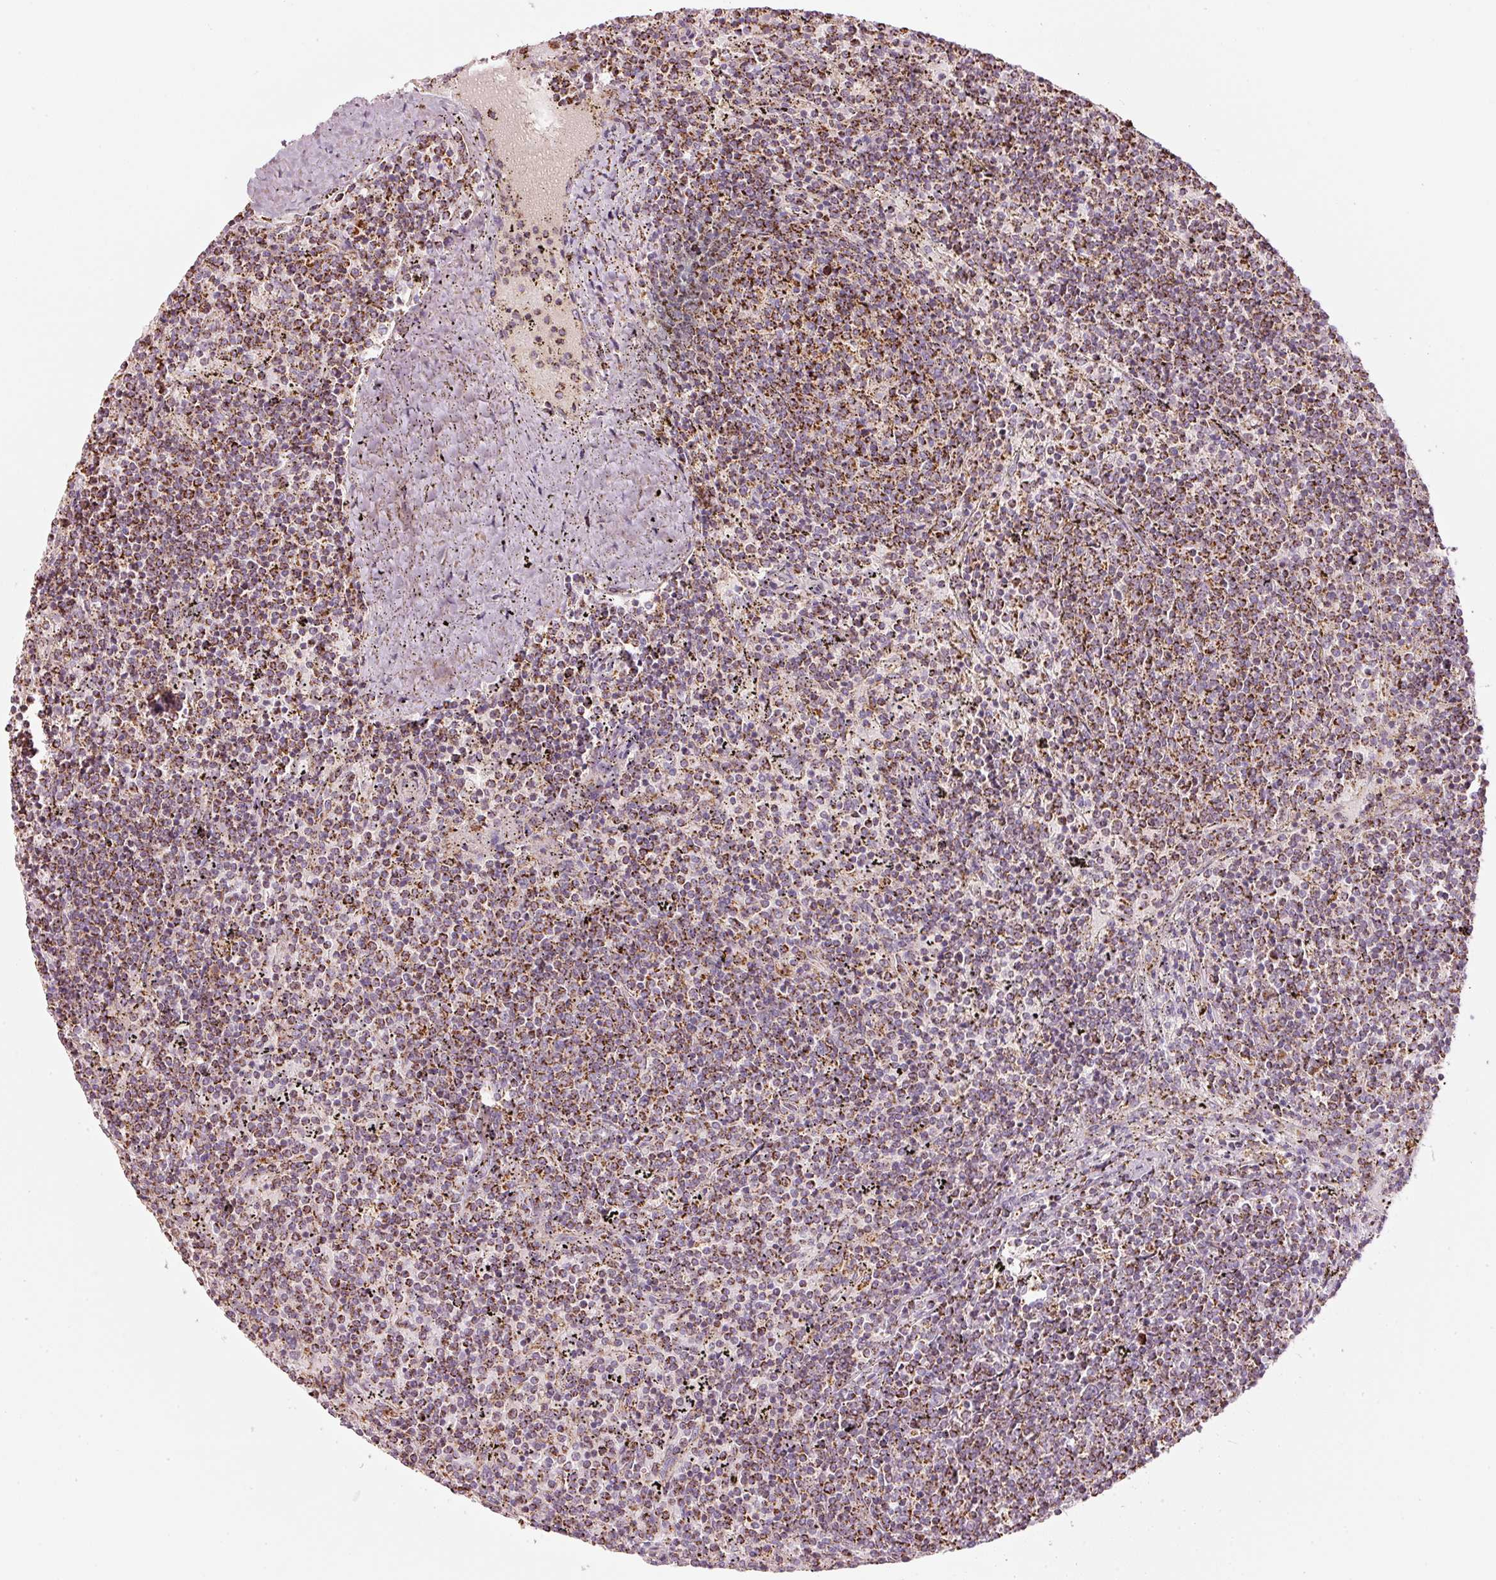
{"staining": {"intensity": "moderate", "quantity": ">75%", "location": "cytoplasmic/membranous"}, "tissue": "lymphoma", "cell_type": "Tumor cells", "image_type": "cancer", "snomed": [{"axis": "morphology", "description": "Malignant lymphoma, non-Hodgkin's type, Low grade"}, {"axis": "topography", "description": "Spleen"}], "caption": "Human lymphoma stained for a protein (brown) exhibits moderate cytoplasmic/membranous positive positivity in approximately >75% of tumor cells.", "gene": "C17orf98", "patient": {"sex": "female", "age": 50}}